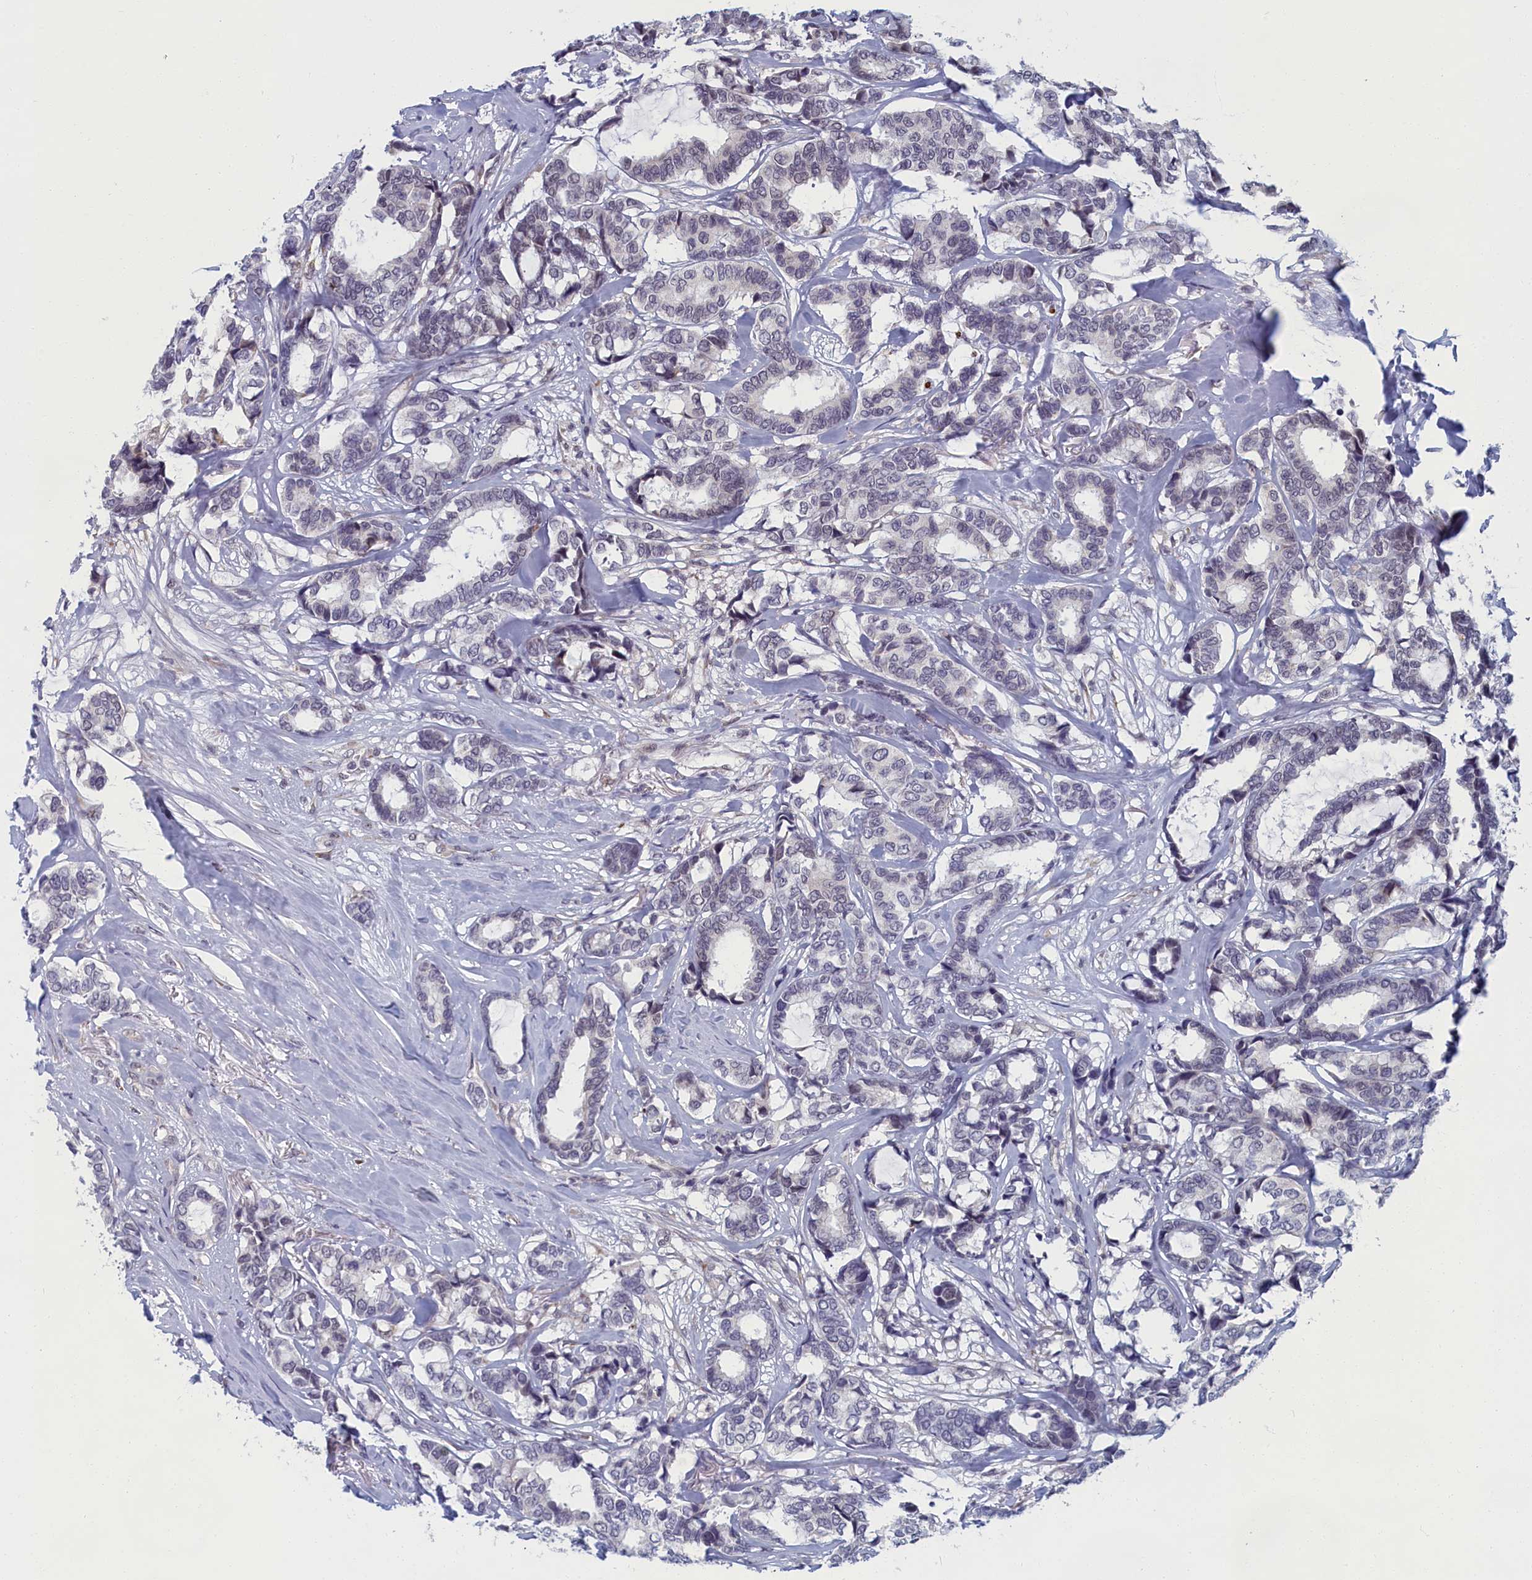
{"staining": {"intensity": "negative", "quantity": "none", "location": "none"}, "tissue": "breast cancer", "cell_type": "Tumor cells", "image_type": "cancer", "snomed": [{"axis": "morphology", "description": "Duct carcinoma"}, {"axis": "topography", "description": "Breast"}], "caption": "A high-resolution micrograph shows immunohistochemistry staining of breast cancer (infiltrating ductal carcinoma), which displays no significant expression in tumor cells.", "gene": "DNAJC17", "patient": {"sex": "female", "age": 87}}